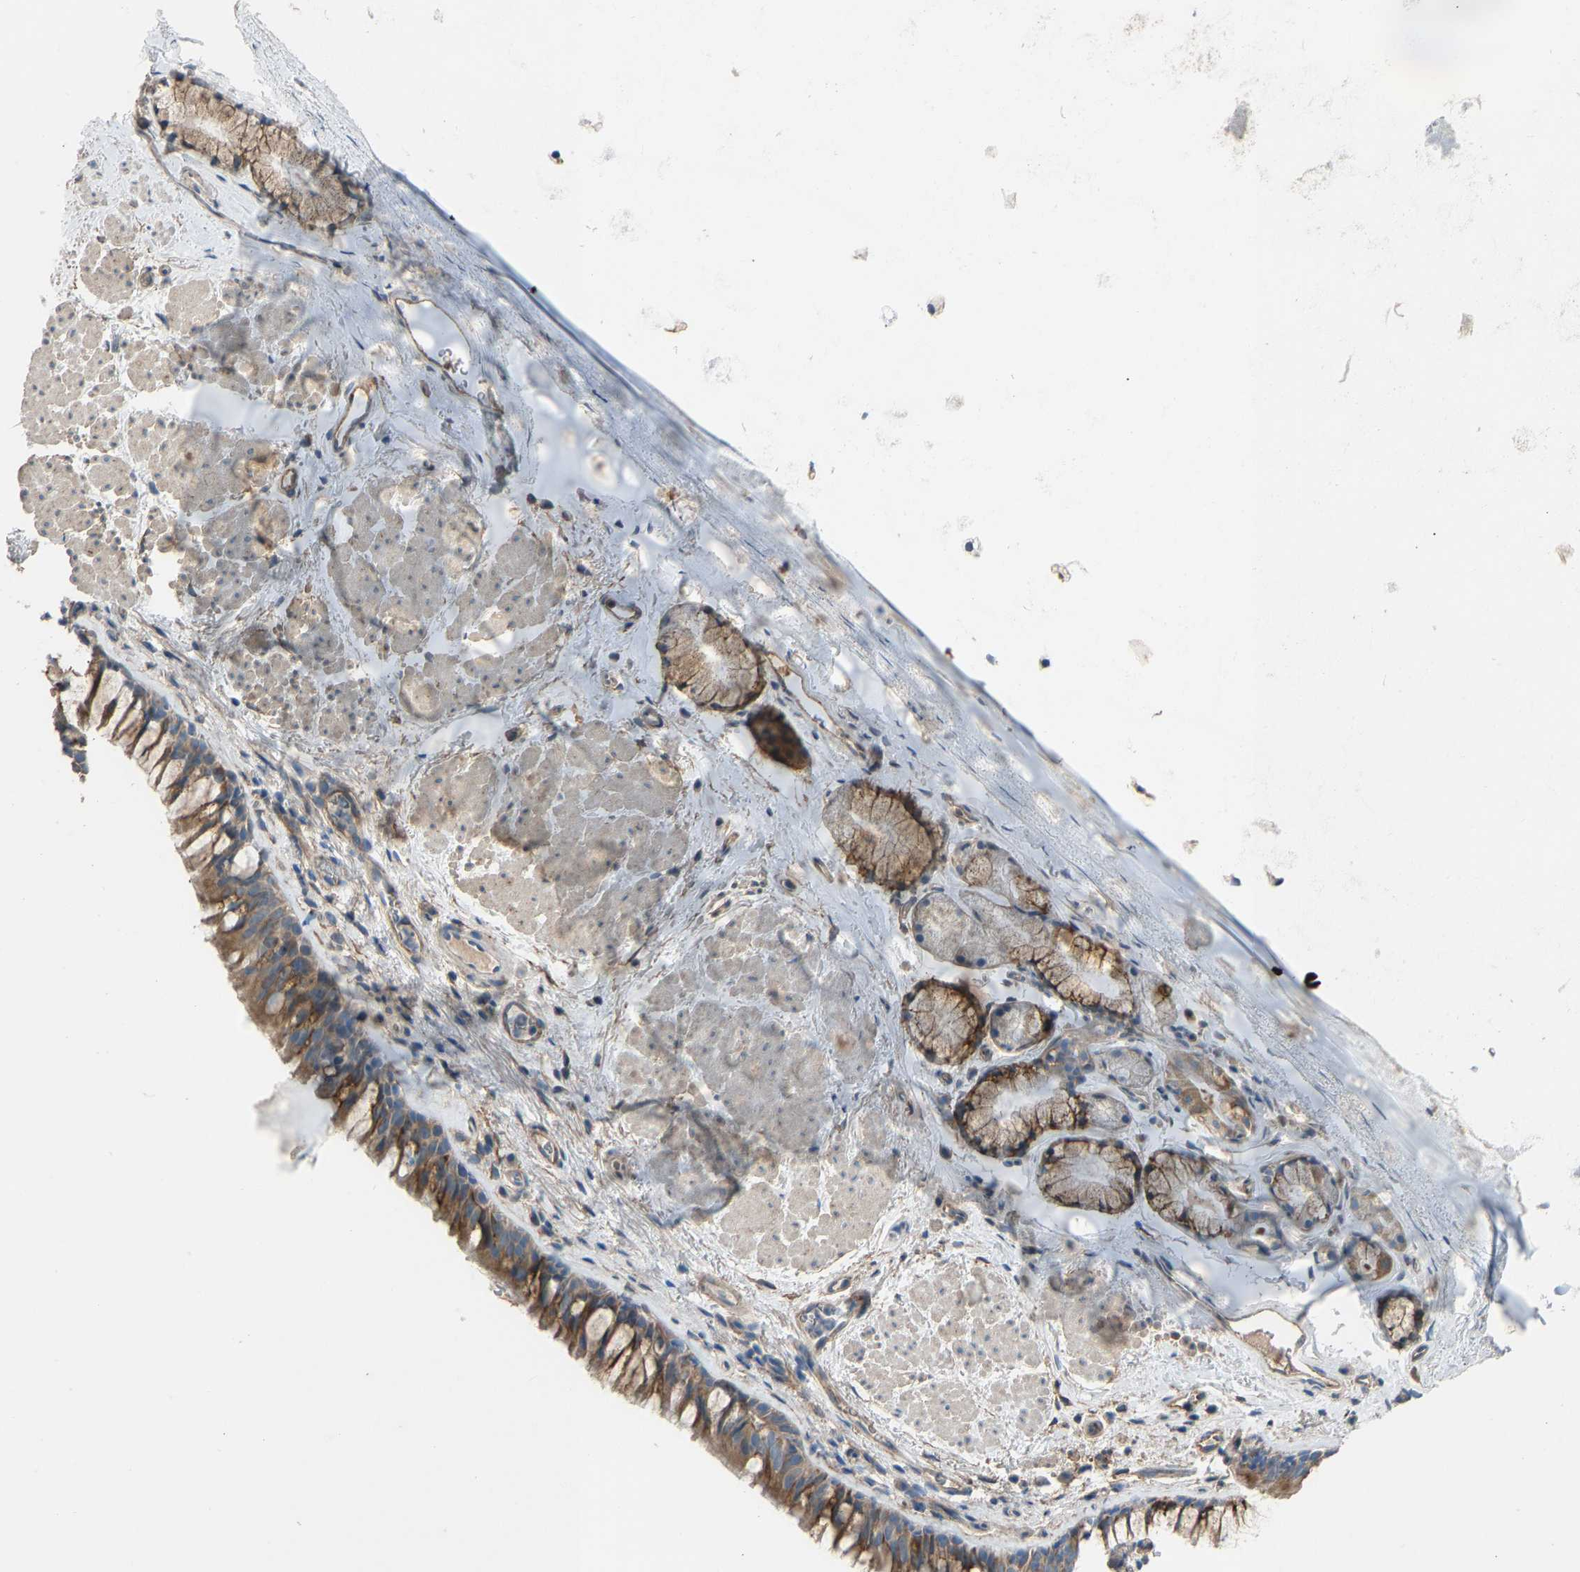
{"staining": {"intensity": "moderate", "quantity": ">75%", "location": "cytoplasmic/membranous"}, "tissue": "bronchus", "cell_type": "Respiratory epithelial cells", "image_type": "normal", "snomed": [{"axis": "morphology", "description": "Normal tissue, NOS"}, {"axis": "topography", "description": "Cartilage tissue"}, {"axis": "topography", "description": "Bronchus"}], "caption": "High-magnification brightfield microscopy of benign bronchus stained with DAB (brown) and counterstained with hematoxylin (blue). respiratory epithelial cells exhibit moderate cytoplasmic/membranous expression is appreciated in about>75% of cells. (brown staining indicates protein expression, while blue staining denotes nuclei).", "gene": "TGFBR3", "patient": {"sex": "female", "age": 53}}